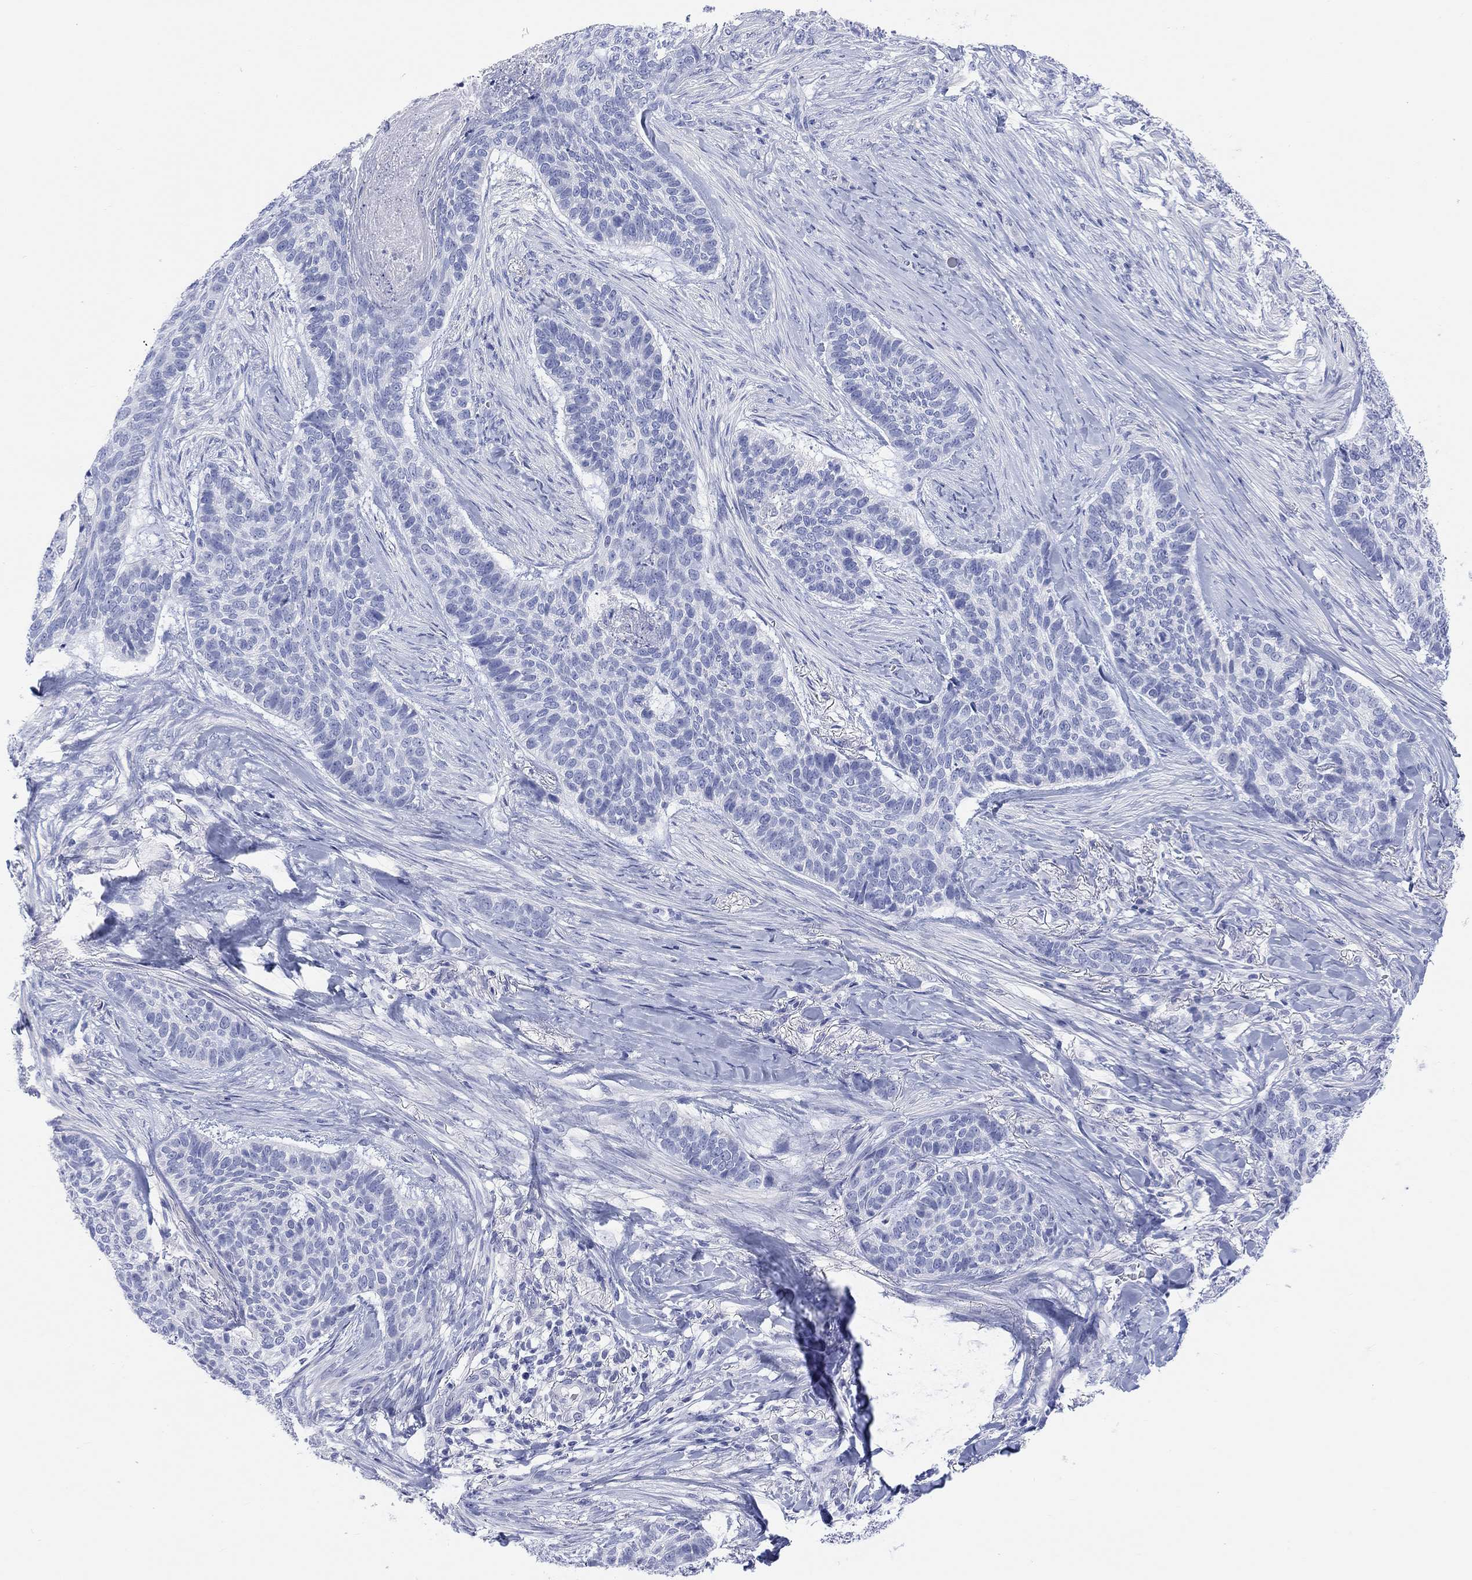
{"staining": {"intensity": "negative", "quantity": "none", "location": "none"}, "tissue": "skin cancer", "cell_type": "Tumor cells", "image_type": "cancer", "snomed": [{"axis": "morphology", "description": "Basal cell carcinoma"}, {"axis": "topography", "description": "Skin"}], "caption": "Tumor cells are negative for protein expression in human basal cell carcinoma (skin).", "gene": "XIRP2", "patient": {"sex": "female", "age": 69}}